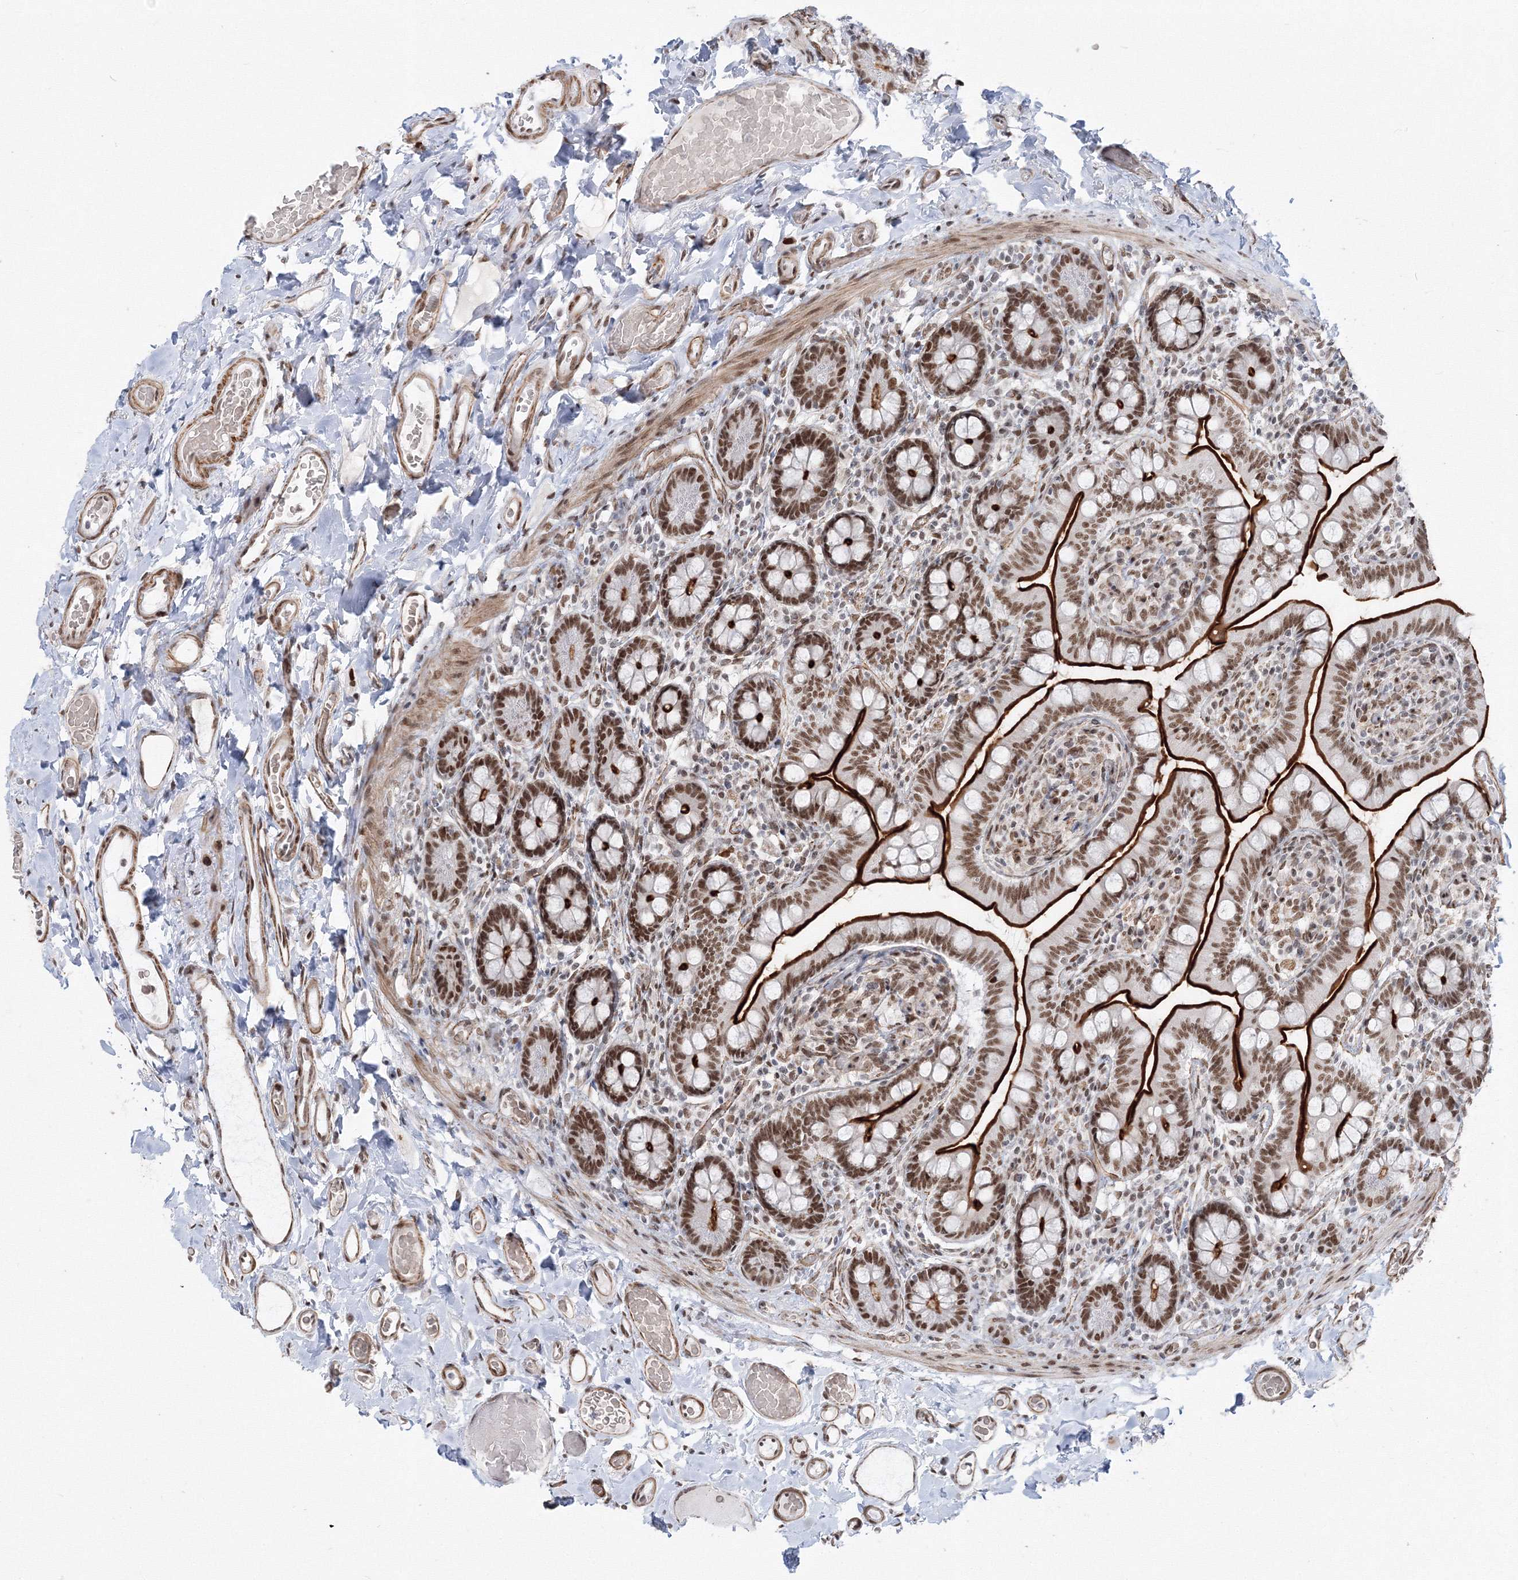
{"staining": {"intensity": "strong", "quantity": ">75%", "location": "cytoplasmic/membranous,nuclear"}, "tissue": "small intestine", "cell_type": "Glandular cells", "image_type": "normal", "snomed": [{"axis": "morphology", "description": "Normal tissue, NOS"}, {"axis": "topography", "description": "Small intestine"}], "caption": "A brown stain highlights strong cytoplasmic/membranous,nuclear expression of a protein in glandular cells of unremarkable human small intestine. Using DAB (3,3'-diaminobenzidine) (brown) and hematoxylin (blue) stains, captured at high magnification using brightfield microscopy.", "gene": "ZNF638", "patient": {"sex": "female", "age": 64}}